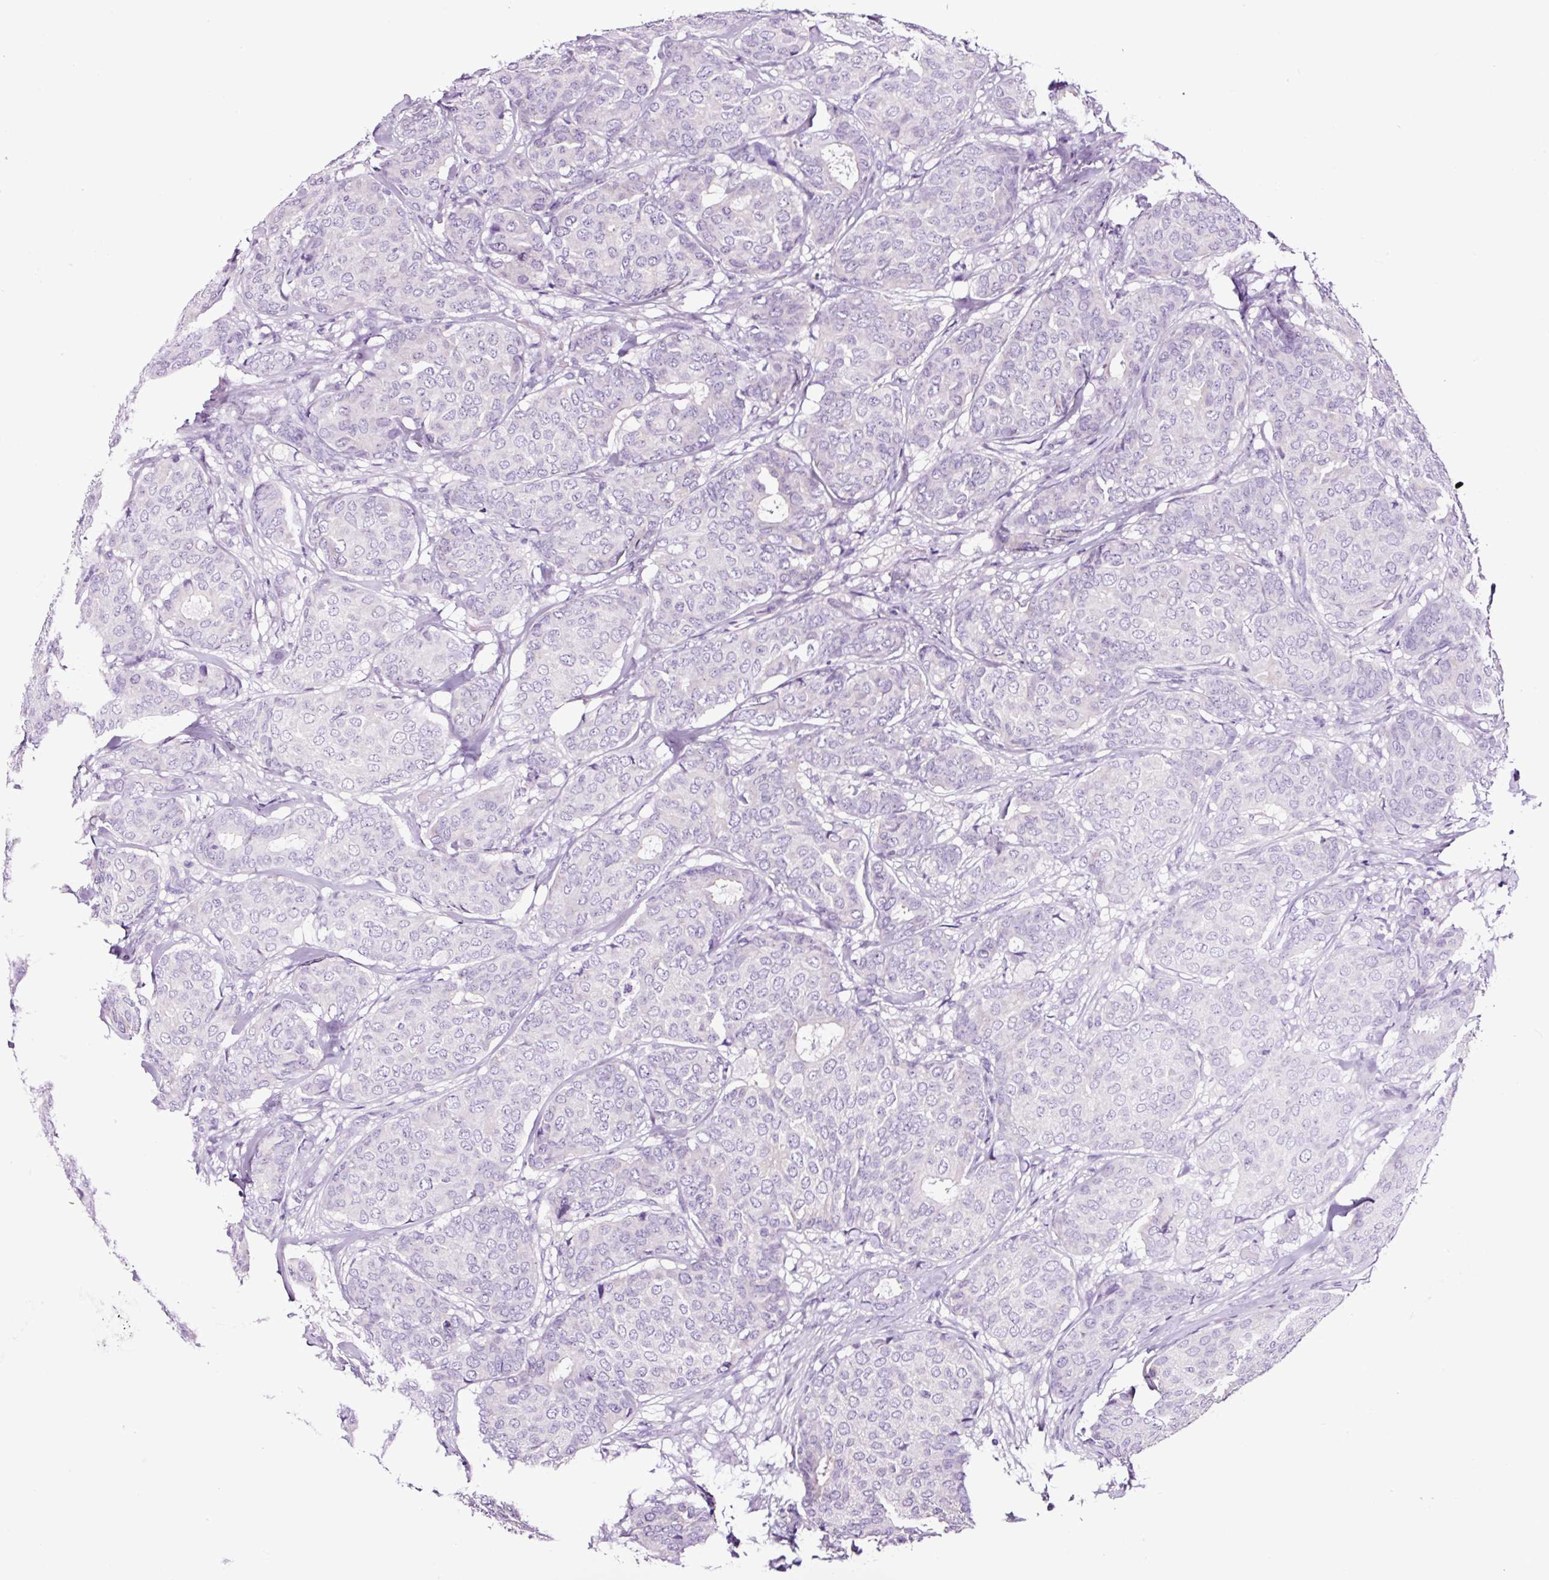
{"staining": {"intensity": "negative", "quantity": "none", "location": "none"}, "tissue": "breast cancer", "cell_type": "Tumor cells", "image_type": "cancer", "snomed": [{"axis": "morphology", "description": "Duct carcinoma"}, {"axis": "topography", "description": "Breast"}], "caption": "Immunohistochemical staining of breast intraductal carcinoma exhibits no significant staining in tumor cells.", "gene": "FBXL7", "patient": {"sex": "female", "age": 75}}